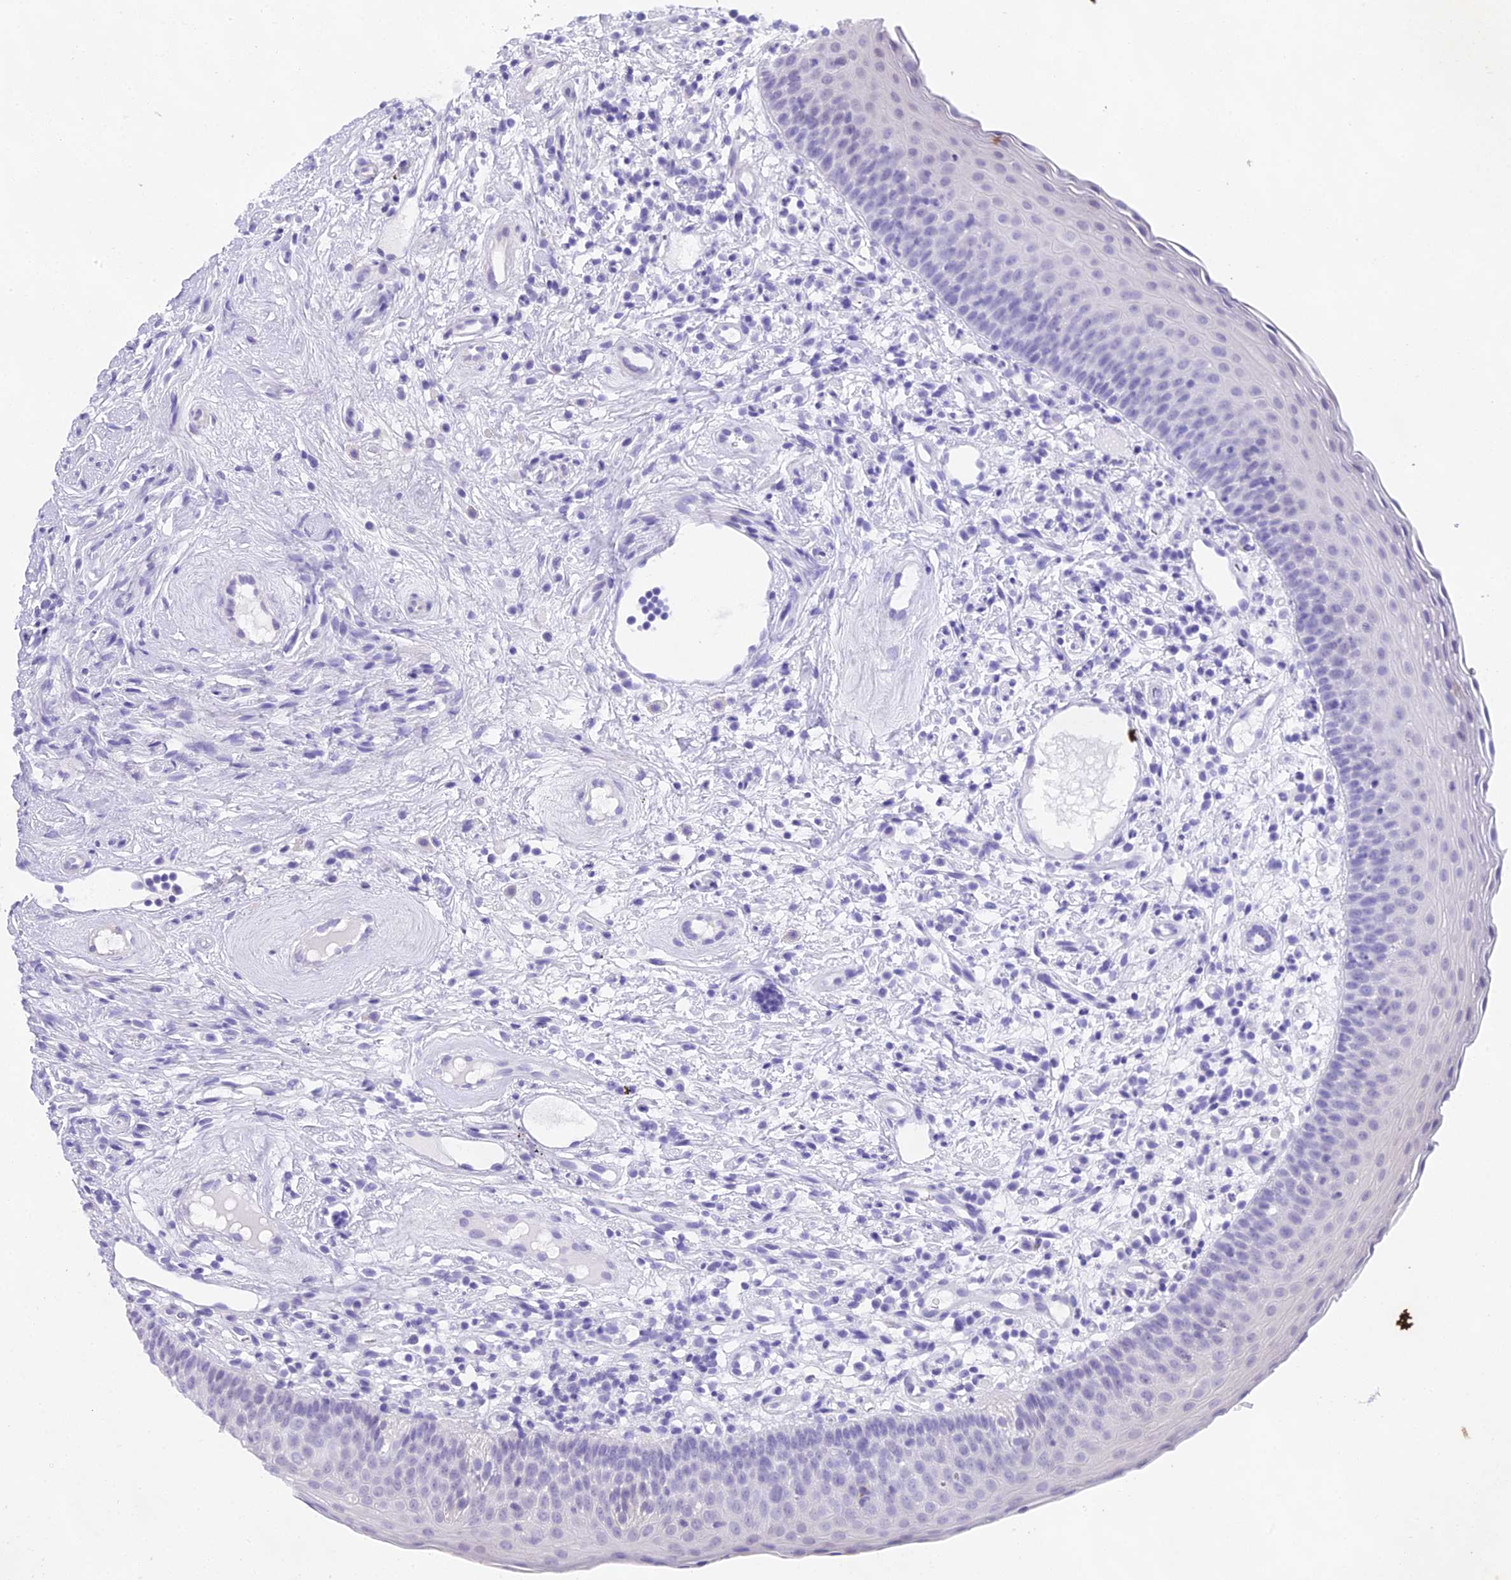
{"staining": {"intensity": "negative", "quantity": "none", "location": "none"}, "tissue": "oral mucosa", "cell_type": "Squamous epithelial cells", "image_type": "normal", "snomed": [{"axis": "morphology", "description": "Normal tissue, NOS"}, {"axis": "topography", "description": "Oral tissue"}], "caption": "Immunohistochemistry micrograph of normal oral mucosa: oral mucosa stained with DAB exhibits no significant protein expression in squamous epithelial cells. Brightfield microscopy of immunohistochemistry stained with DAB (3,3'-diaminobenzidine) (brown) and hematoxylin (blue), captured at high magnification.", "gene": "MAT2A", "patient": {"sex": "male", "age": 46}}